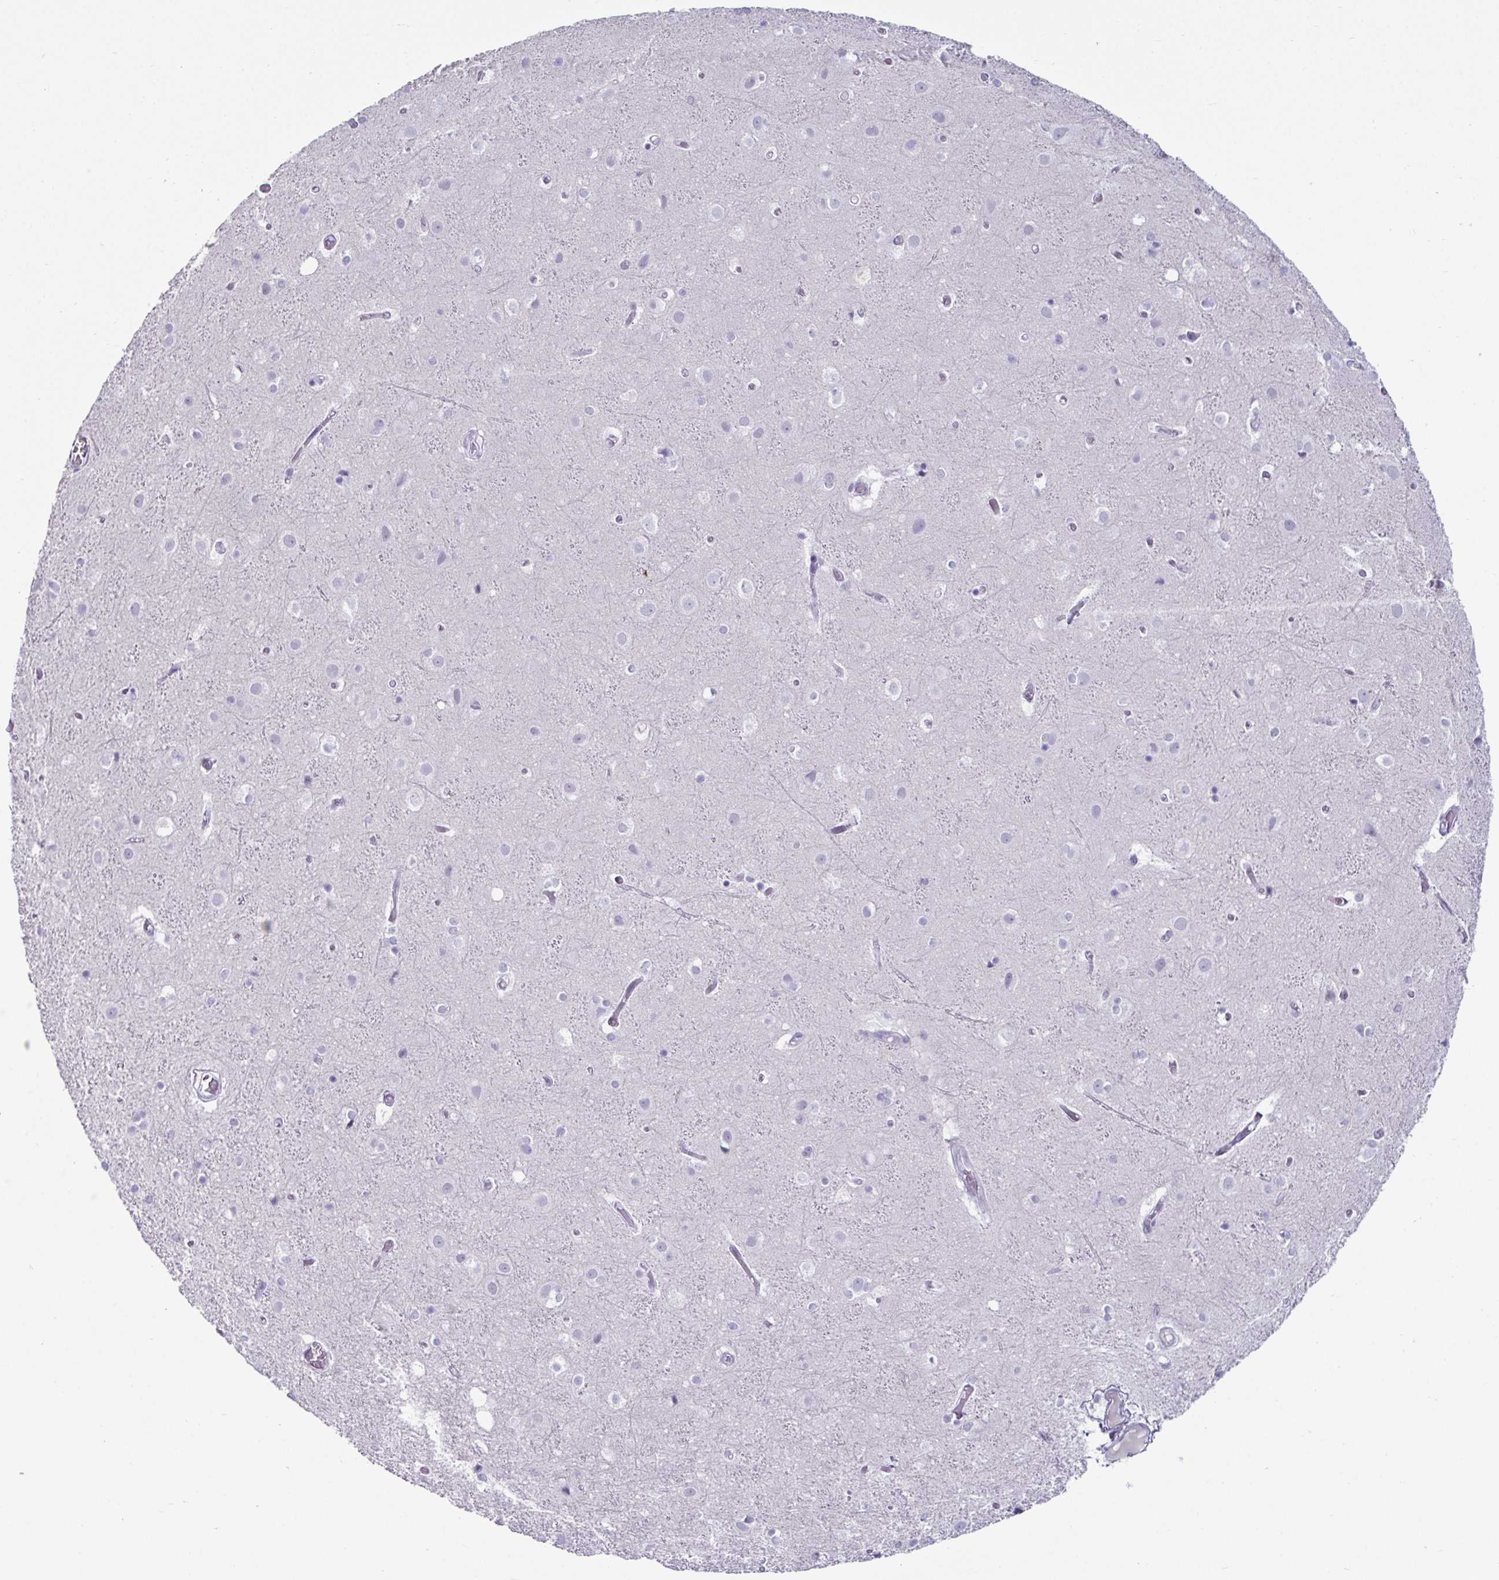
{"staining": {"intensity": "negative", "quantity": "none", "location": "none"}, "tissue": "cerebral cortex", "cell_type": "Endothelial cells", "image_type": "normal", "snomed": [{"axis": "morphology", "description": "Normal tissue, NOS"}, {"axis": "topography", "description": "Cerebral cortex"}], "caption": "This is an immunohistochemistry (IHC) micrograph of benign cerebral cortex. There is no positivity in endothelial cells.", "gene": "VSIG10L", "patient": {"sex": "female", "age": 52}}